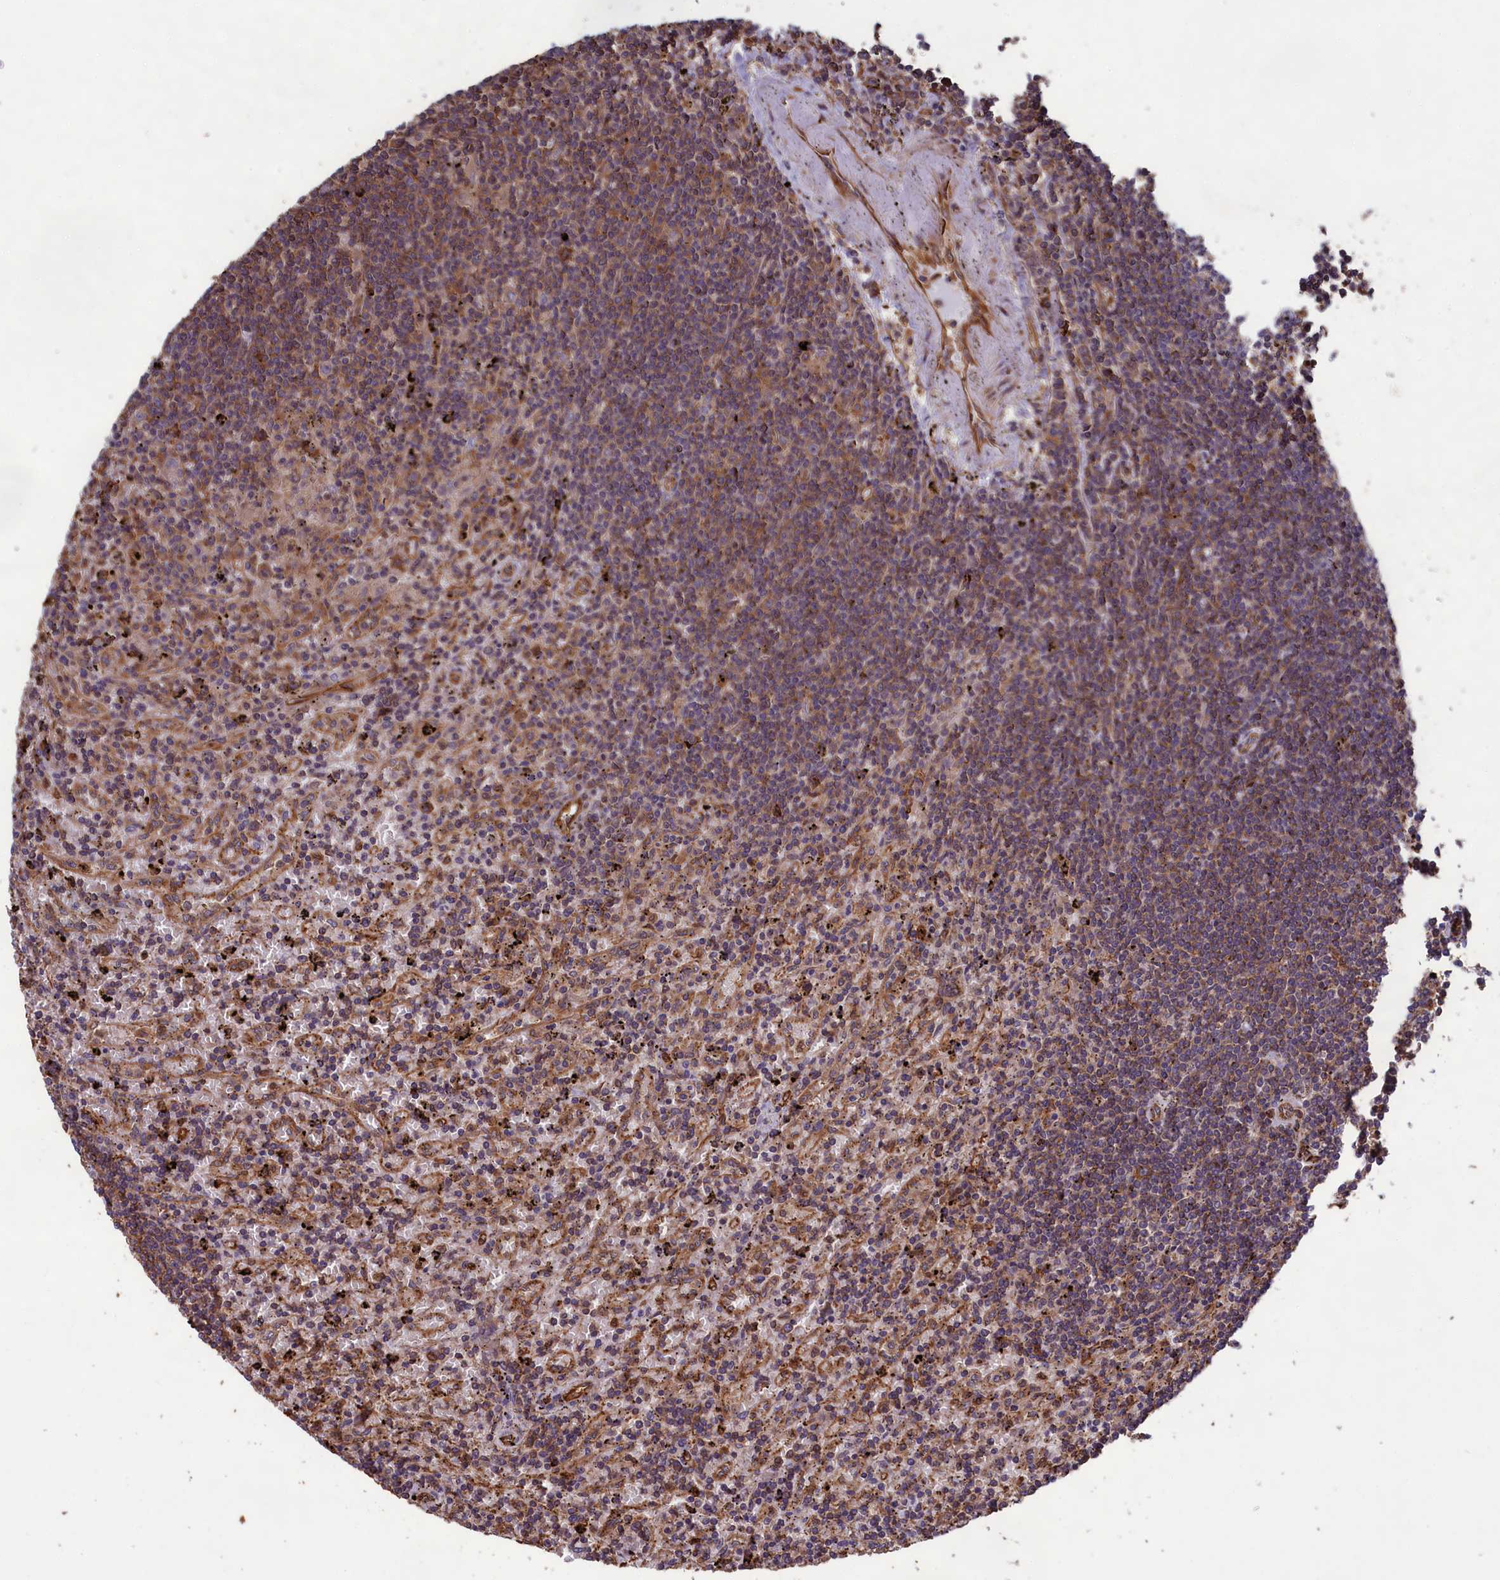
{"staining": {"intensity": "moderate", "quantity": "25%-75%", "location": "cytoplasmic/membranous"}, "tissue": "lymphoma", "cell_type": "Tumor cells", "image_type": "cancer", "snomed": [{"axis": "morphology", "description": "Malignant lymphoma, non-Hodgkin's type, Low grade"}, {"axis": "topography", "description": "Spleen"}], "caption": "Moderate cytoplasmic/membranous positivity for a protein is seen in approximately 25%-75% of tumor cells of lymphoma using immunohistochemistry (IHC).", "gene": "CCDC124", "patient": {"sex": "male", "age": 76}}